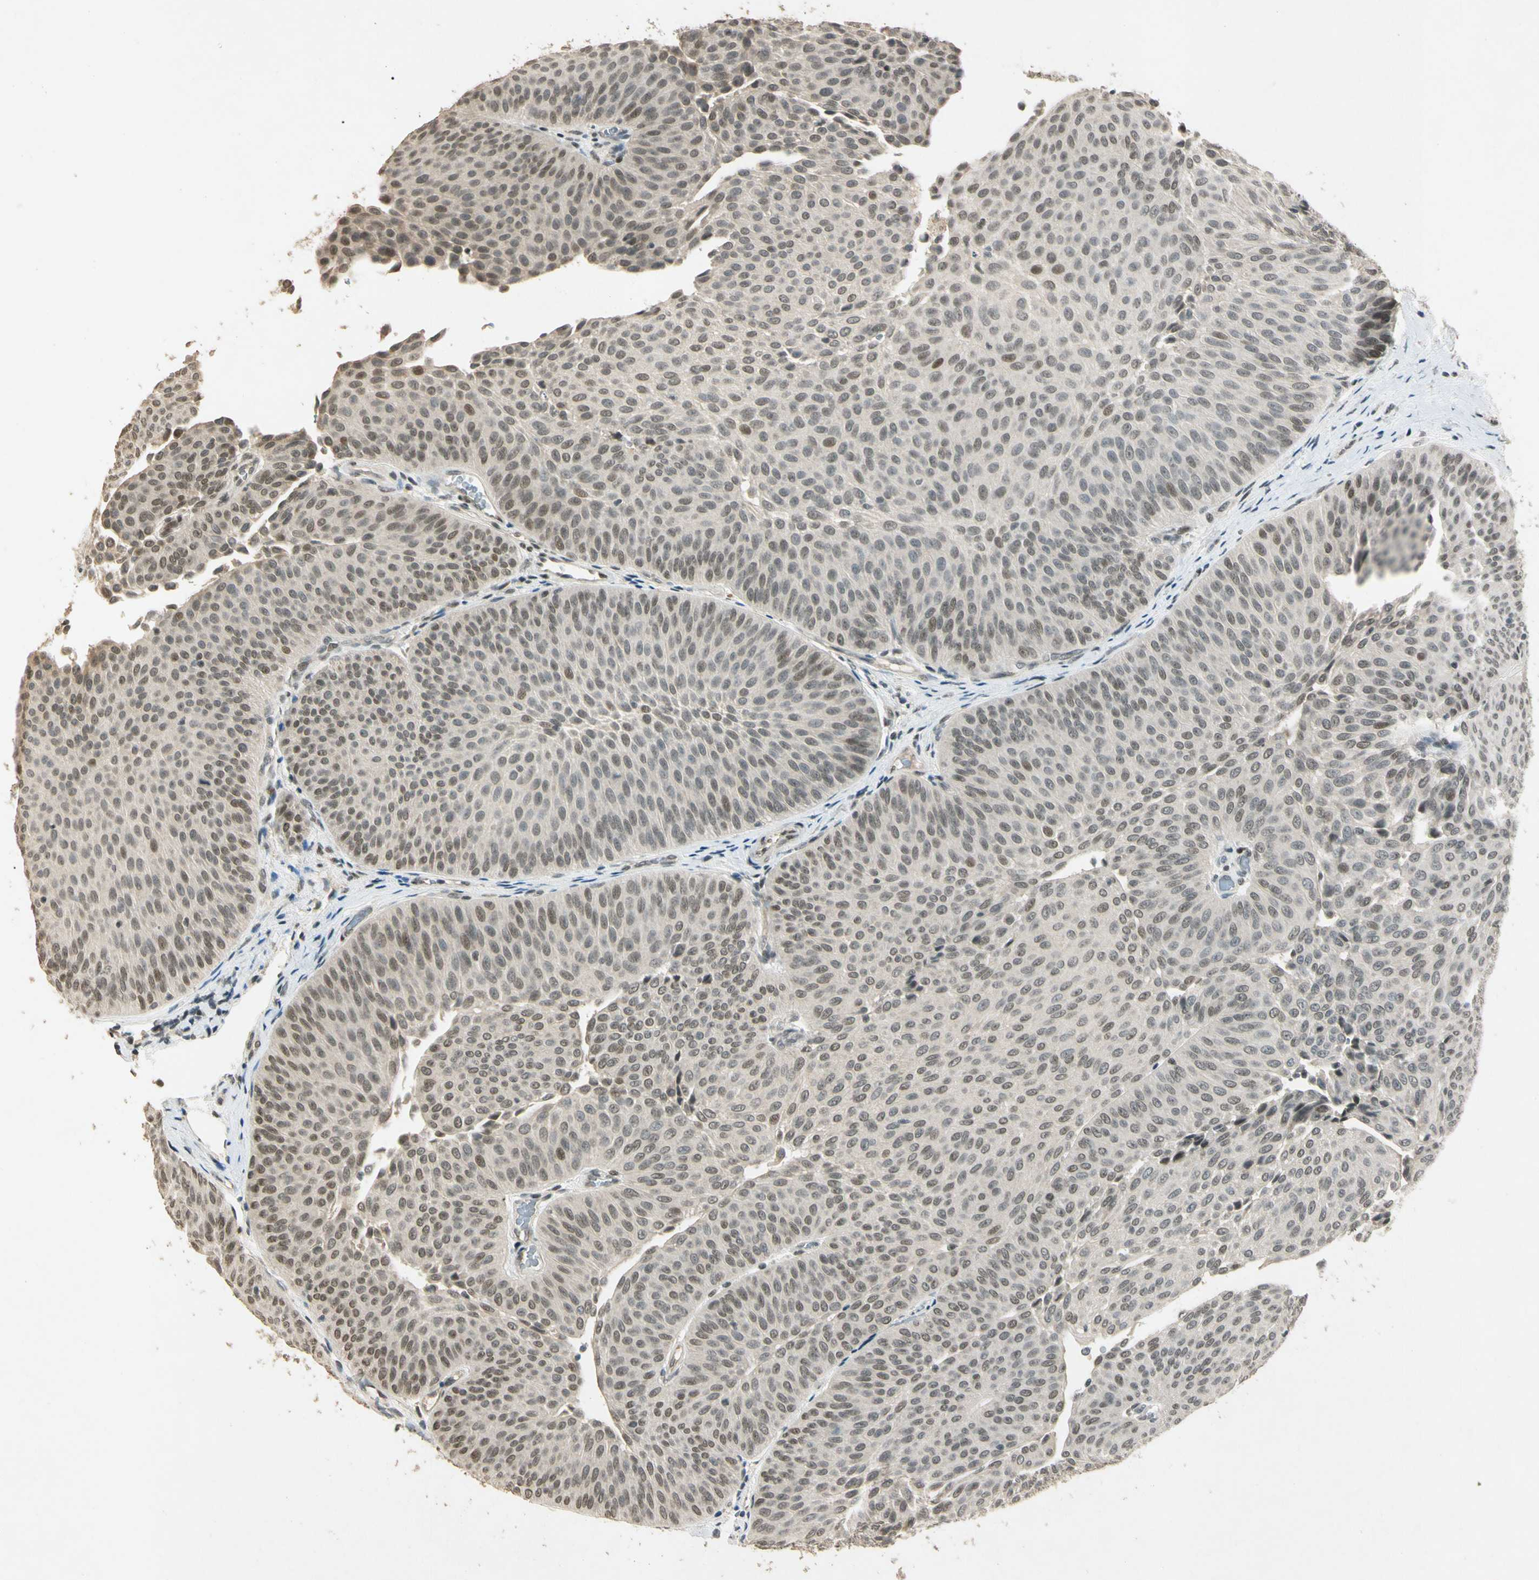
{"staining": {"intensity": "moderate", "quantity": ">75%", "location": "cytoplasmic/membranous,nuclear"}, "tissue": "urothelial cancer", "cell_type": "Tumor cells", "image_type": "cancer", "snomed": [{"axis": "morphology", "description": "Urothelial carcinoma, Low grade"}, {"axis": "topography", "description": "Urinary bladder"}], "caption": "Immunohistochemistry (IHC) image of urothelial cancer stained for a protein (brown), which reveals medium levels of moderate cytoplasmic/membranous and nuclear staining in approximately >75% of tumor cells.", "gene": "ZBTB4", "patient": {"sex": "female", "age": 60}}